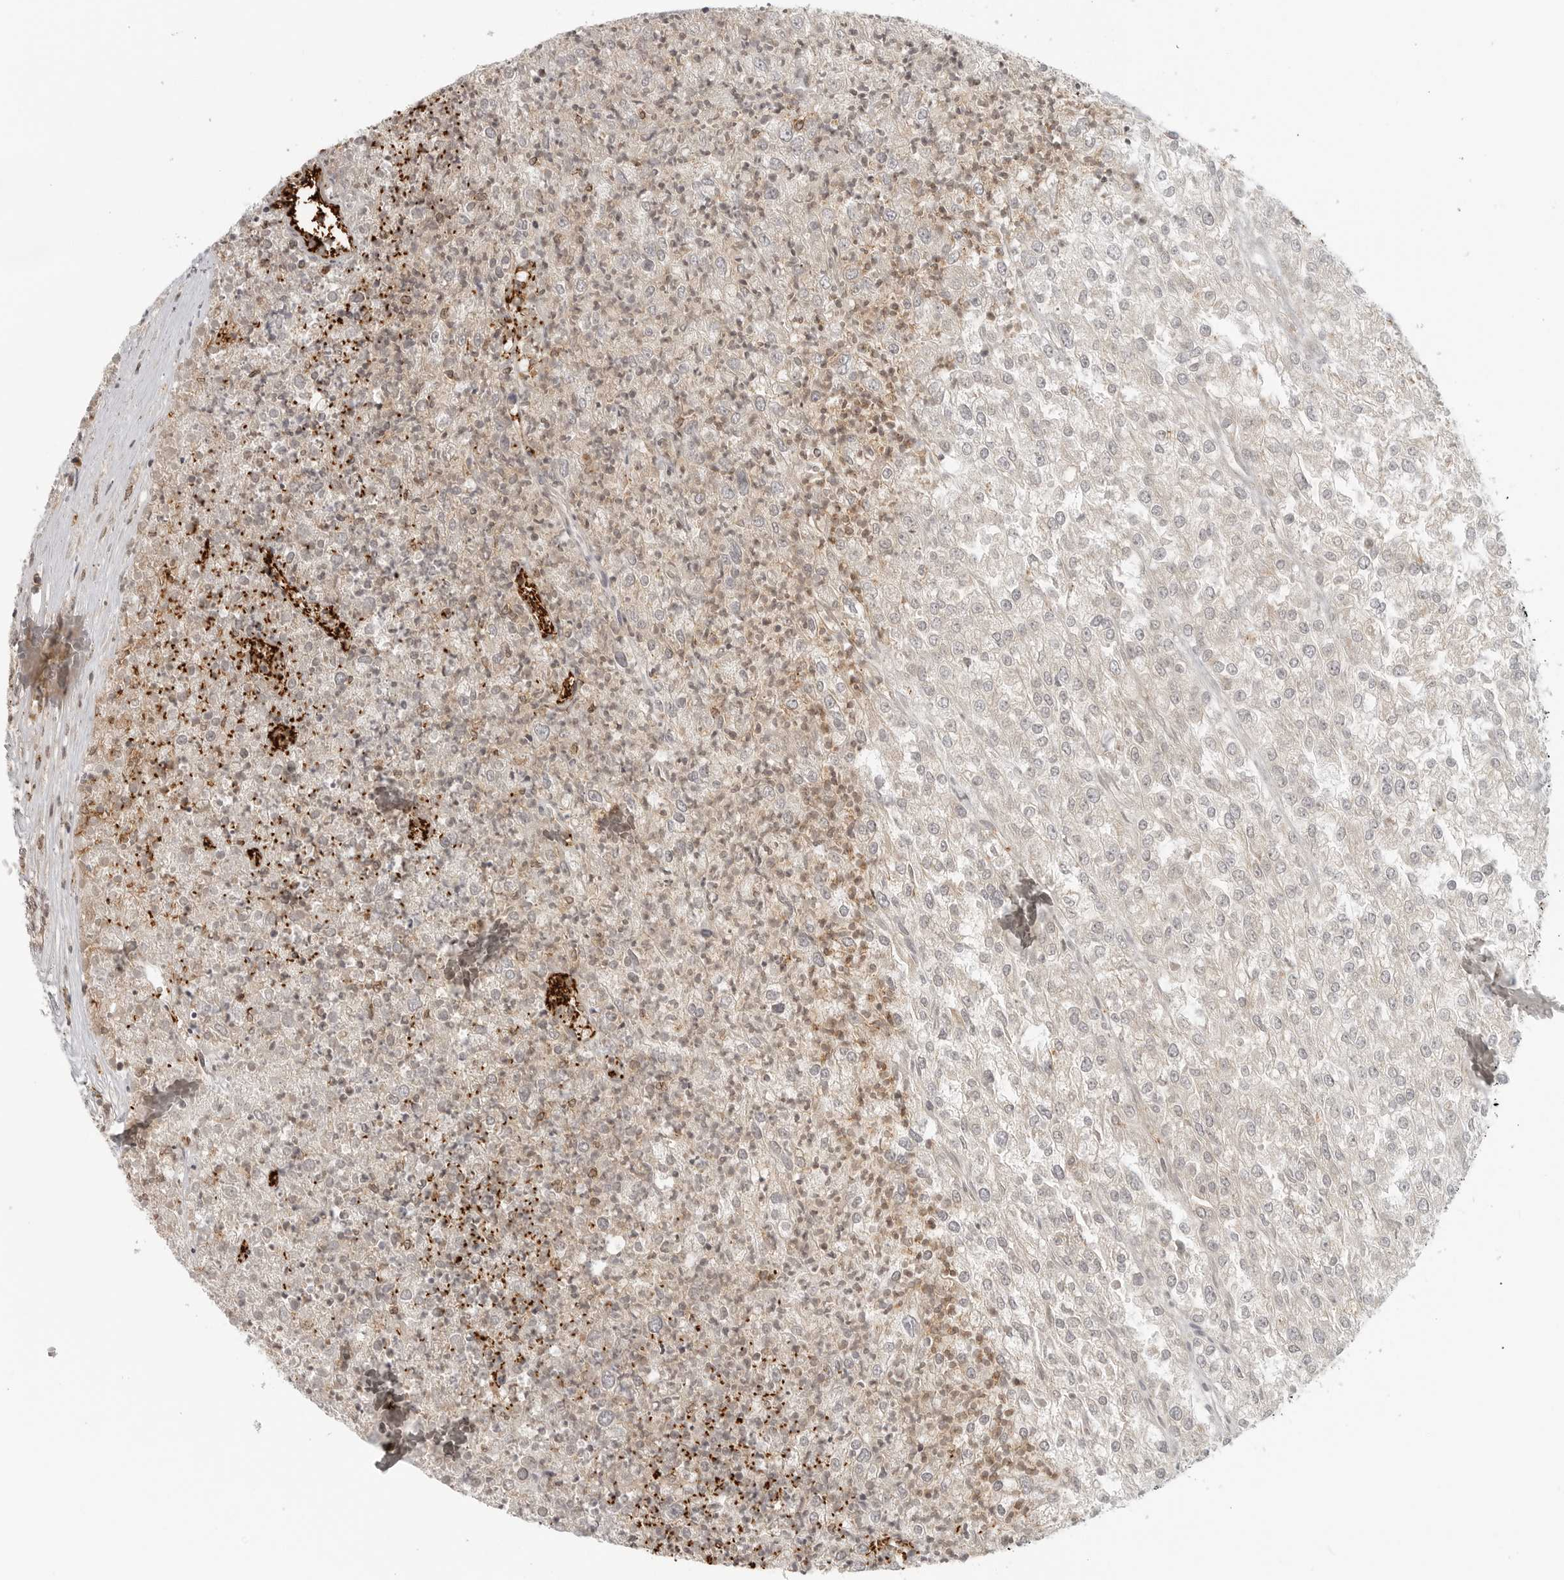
{"staining": {"intensity": "negative", "quantity": "none", "location": "none"}, "tissue": "renal cancer", "cell_type": "Tumor cells", "image_type": "cancer", "snomed": [{"axis": "morphology", "description": "Adenocarcinoma, NOS"}, {"axis": "topography", "description": "Kidney"}], "caption": "The photomicrograph demonstrates no staining of tumor cells in renal cancer (adenocarcinoma).", "gene": "COPA", "patient": {"sex": "female", "age": 54}}